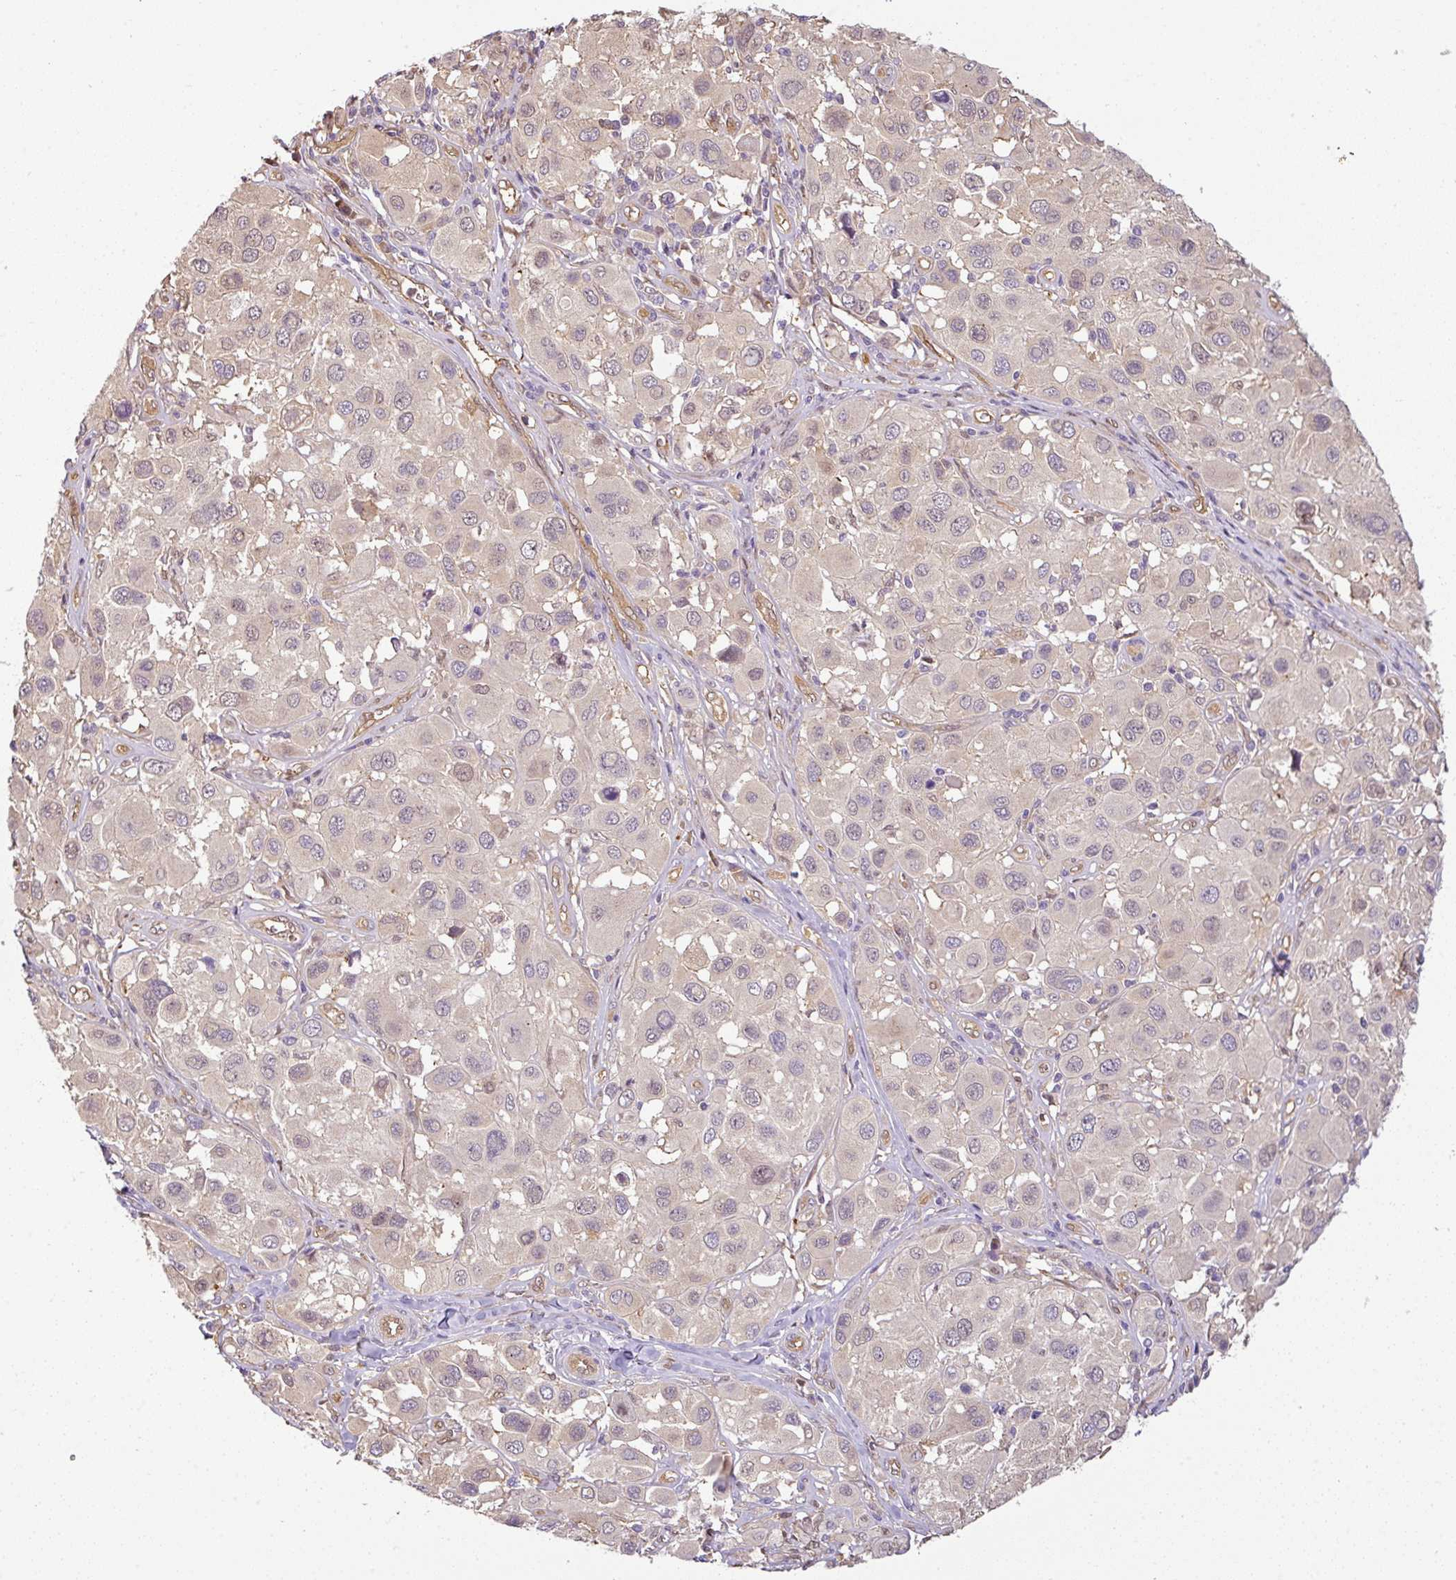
{"staining": {"intensity": "negative", "quantity": "none", "location": "none"}, "tissue": "melanoma", "cell_type": "Tumor cells", "image_type": "cancer", "snomed": [{"axis": "morphology", "description": "Malignant melanoma, Metastatic site"}, {"axis": "topography", "description": "Skin"}], "caption": "IHC histopathology image of human malignant melanoma (metastatic site) stained for a protein (brown), which demonstrates no expression in tumor cells.", "gene": "ANKRD18A", "patient": {"sex": "male", "age": 41}}